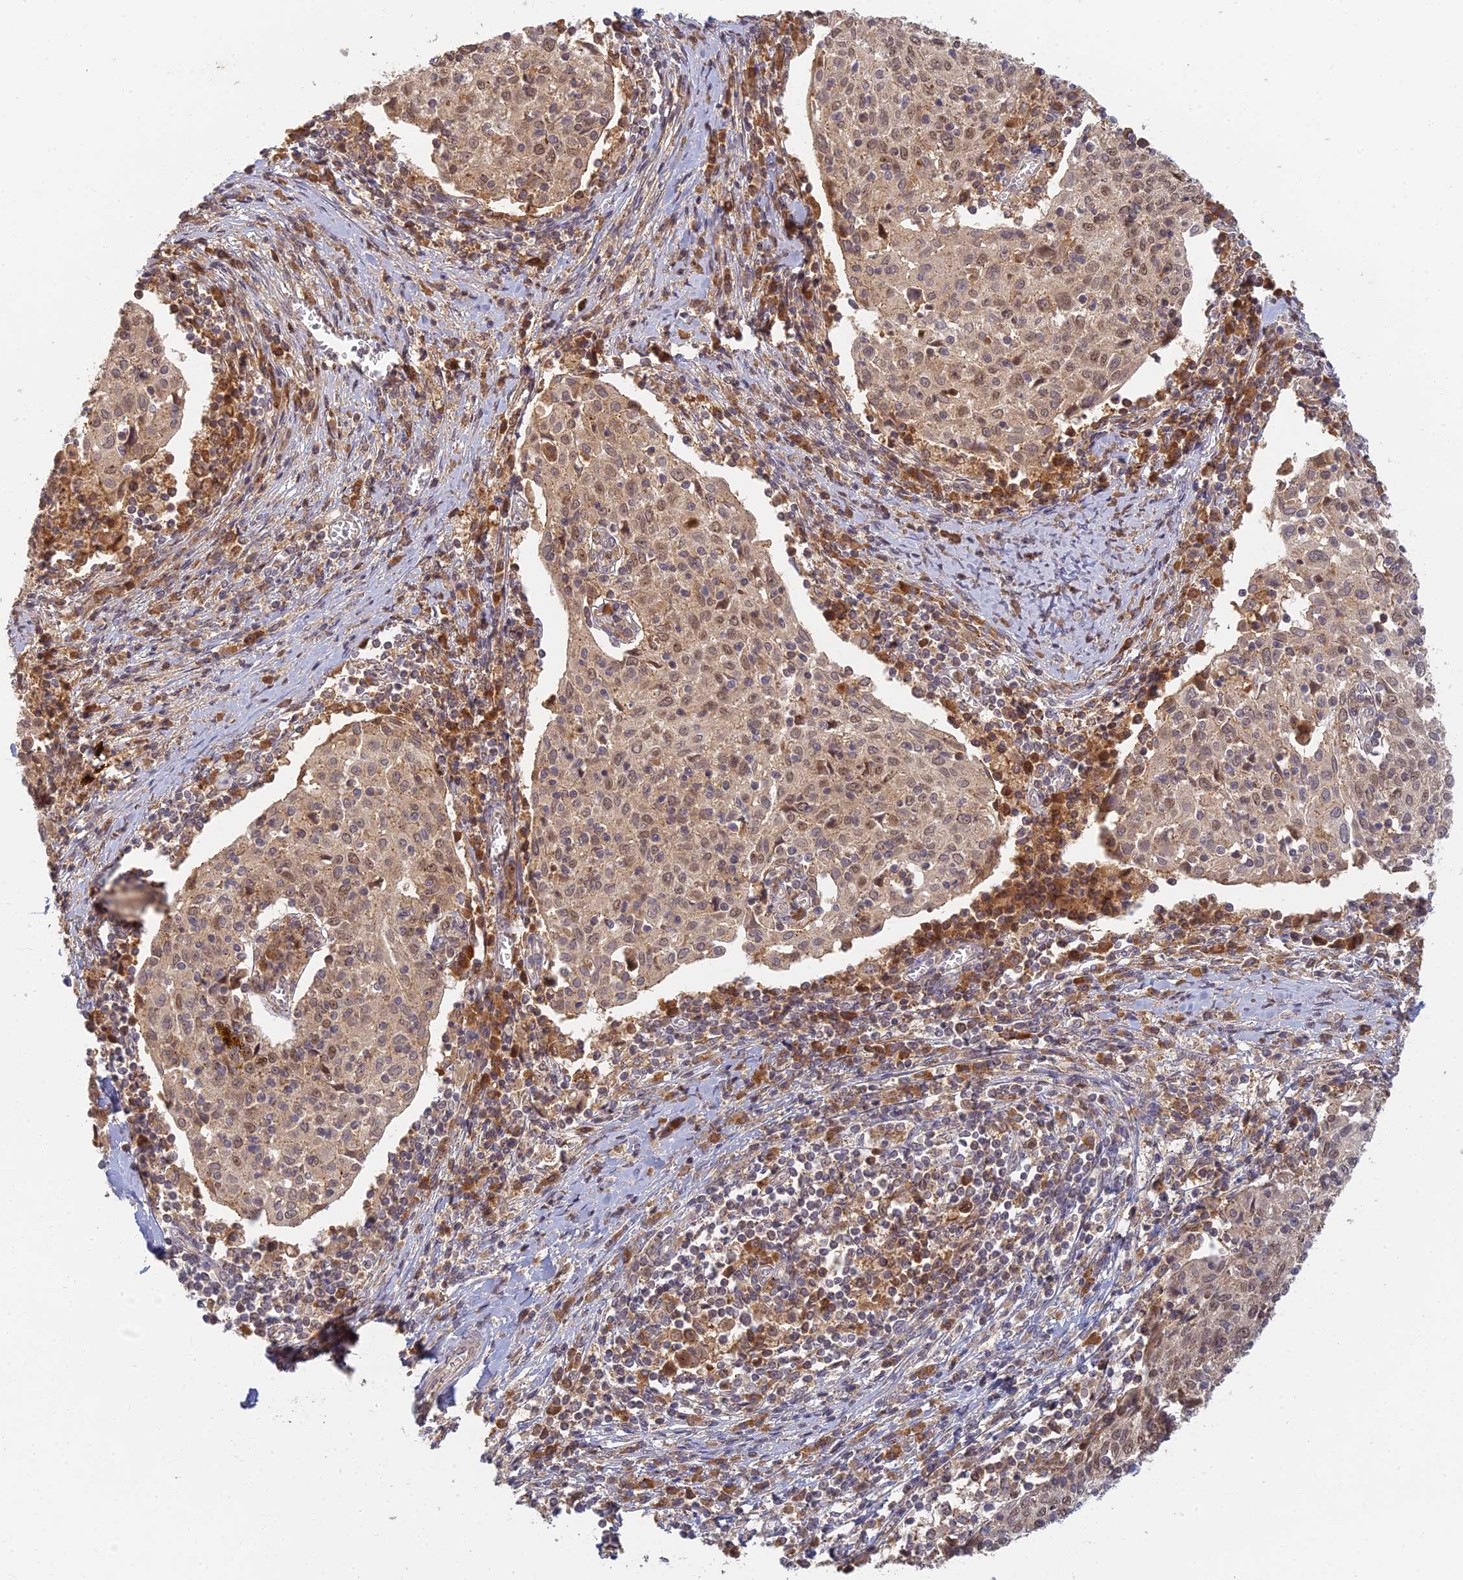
{"staining": {"intensity": "weak", "quantity": ">75%", "location": "cytoplasmic/membranous,nuclear"}, "tissue": "cervical cancer", "cell_type": "Tumor cells", "image_type": "cancer", "snomed": [{"axis": "morphology", "description": "Squamous cell carcinoma, NOS"}, {"axis": "topography", "description": "Cervix"}], "caption": "High-magnification brightfield microscopy of cervical cancer (squamous cell carcinoma) stained with DAB (3,3'-diaminobenzidine) (brown) and counterstained with hematoxylin (blue). tumor cells exhibit weak cytoplasmic/membranous and nuclear staining is identified in approximately>75% of cells. (DAB IHC with brightfield microscopy, high magnification).", "gene": "RGL3", "patient": {"sex": "female", "age": 52}}